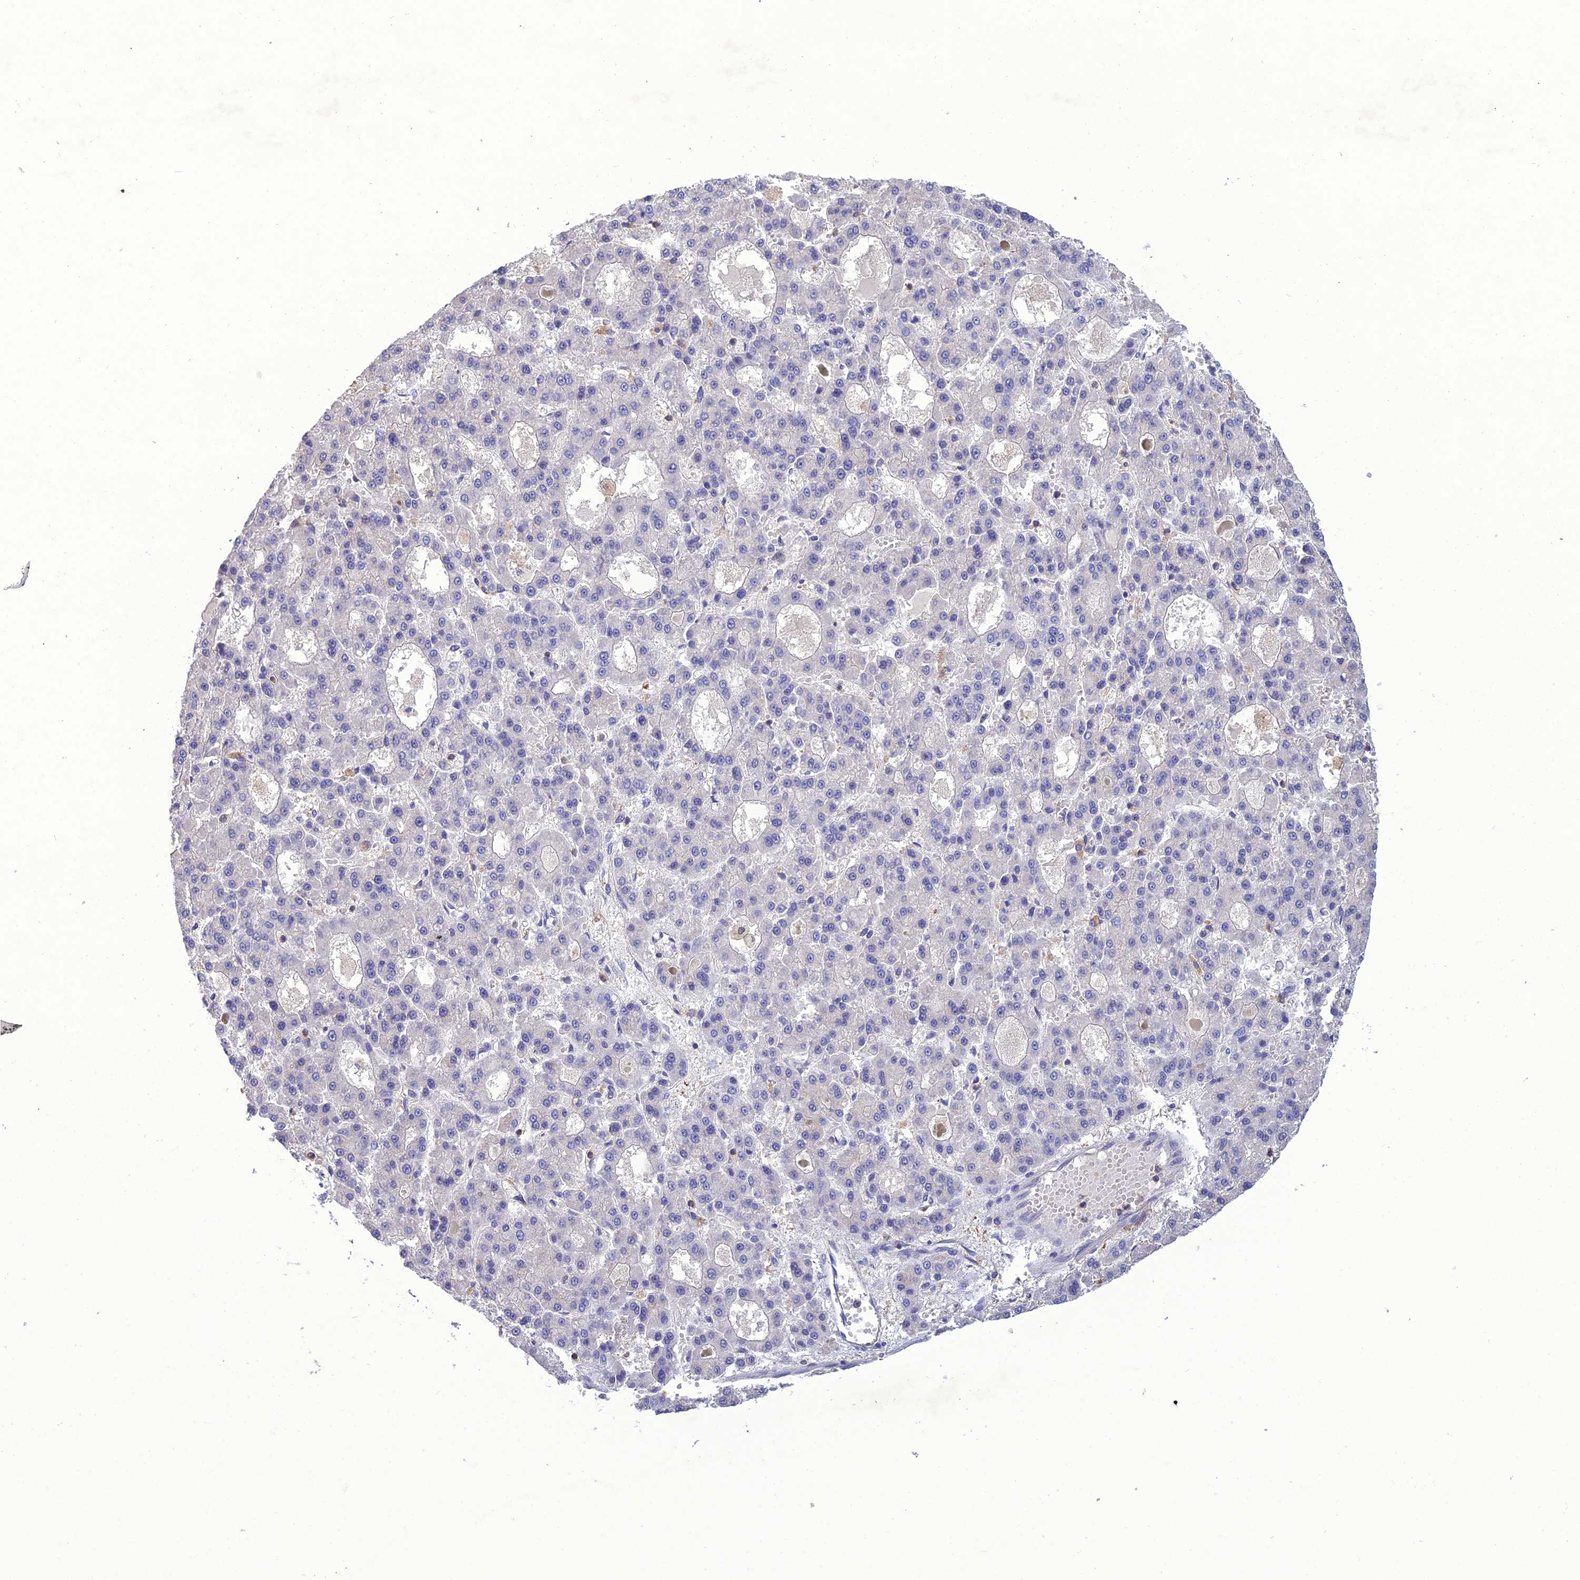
{"staining": {"intensity": "negative", "quantity": "none", "location": "none"}, "tissue": "liver cancer", "cell_type": "Tumor cells", "image_type": "cancer", "snomed": [{"axis": "morphology", "description": "Carcinoma, Hepatocellular, NOS"}, {"axis": "topography", "description": "Liver"}], "caption": "Liver hepatocellular carcinoma was stained to show a protein in brown. There is no significant positivity in tumor cells. (DAB (3,3'-diaminobenzidine) immunohistochemistry (IHC), high magnification).", "gene": "SNX24", "patient": {"sex": "male", "age": 70}}